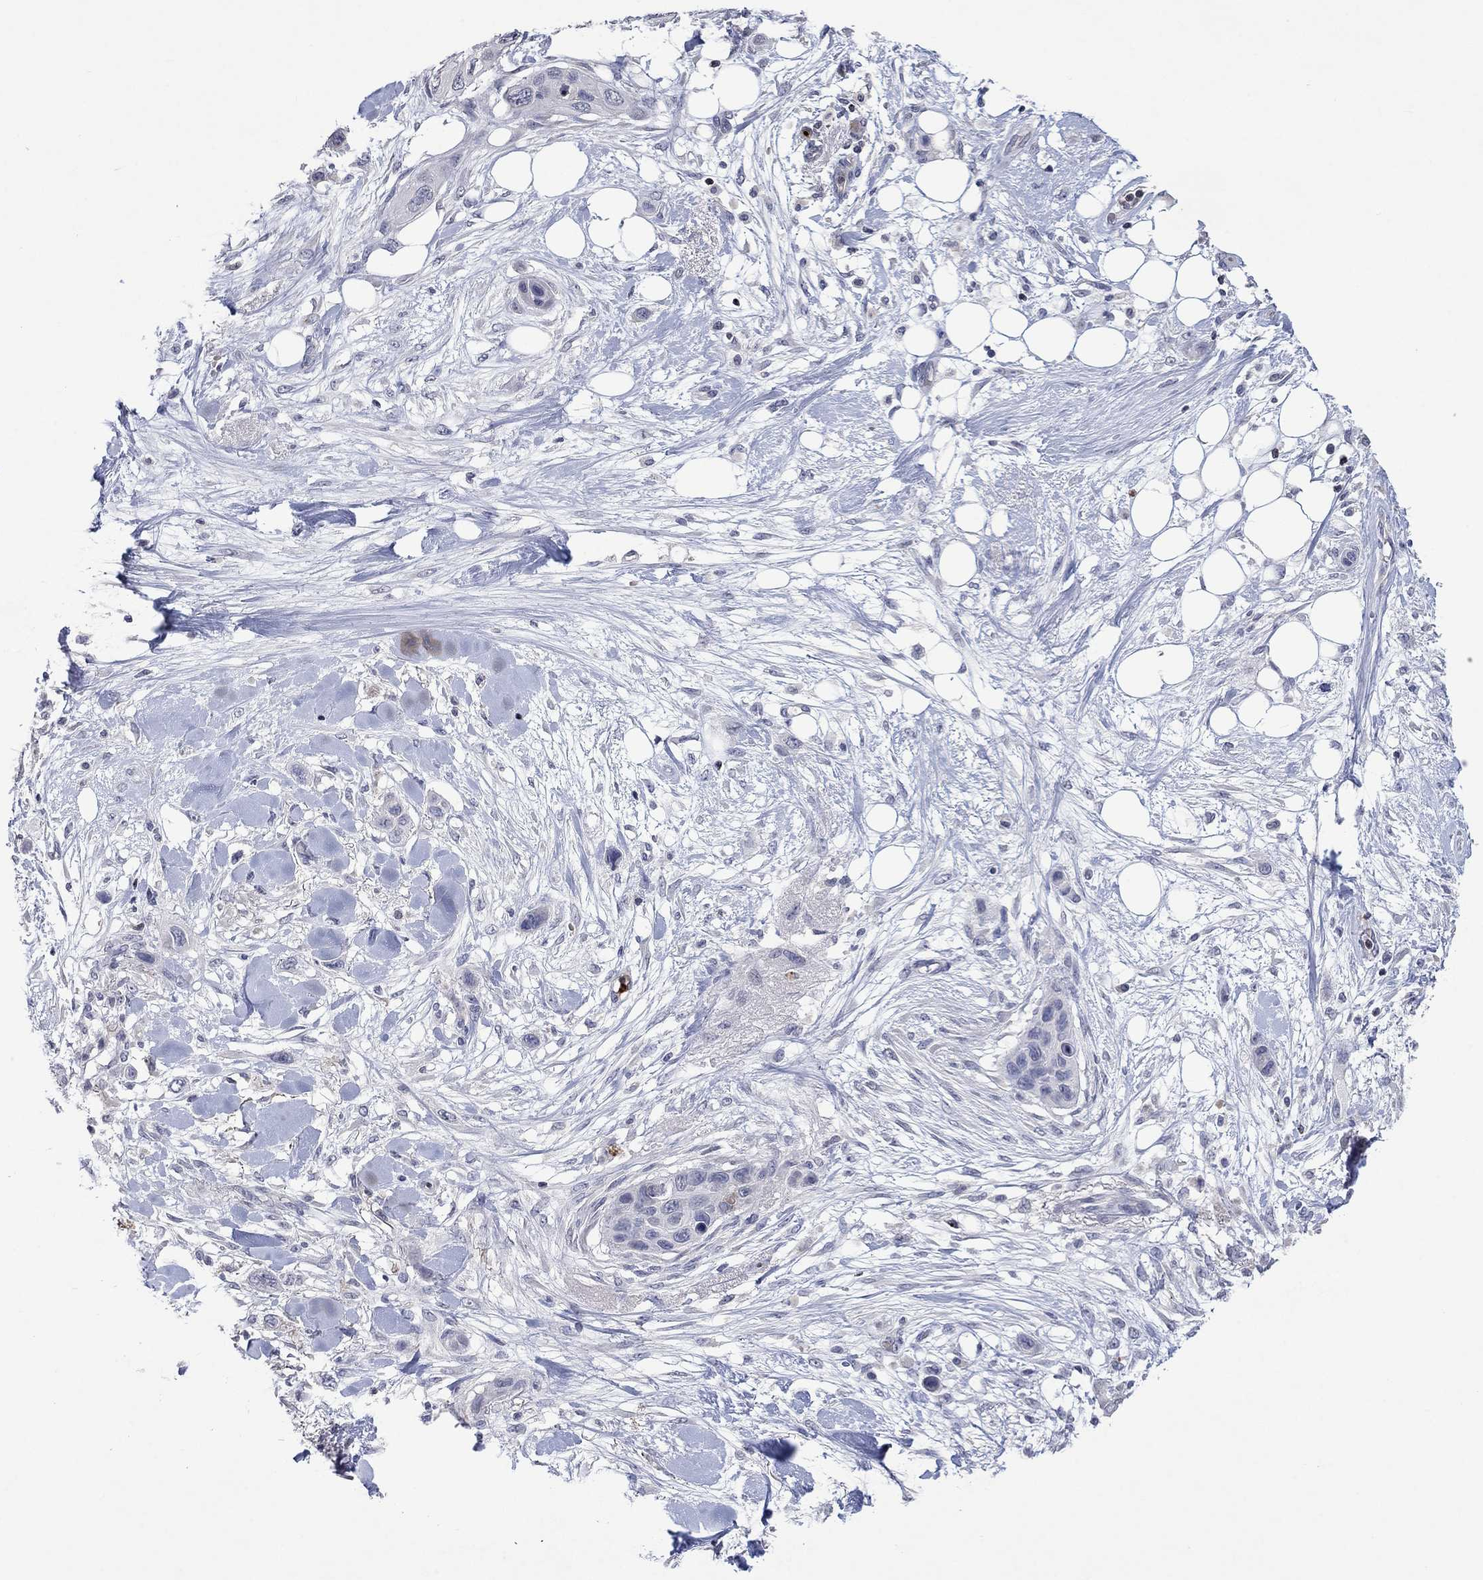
{"staining": {"intensity": "negative", "quantity": "none", "location": "none"}, "tissue": "skin cancer", "cell_type": "Tumor cells", "image_type": "cancer", "snomed": [{"axis": "morphology", "description": "Squamous cell carcinoma, NOS"}, {"axis": "topography", "description": "Skin"}], "caption": "A photomicrograph of skin squamous cell carcinoma stained for a protein shows no brown staining in tumor cells. The staining was performed using DAB to visualize the protein expression in brown, while the nuclei were stained in blue with hematoxylin (Magnification: 20x).", "gene": "CCL5", "patient": {"sex": "male", "age": 79}}